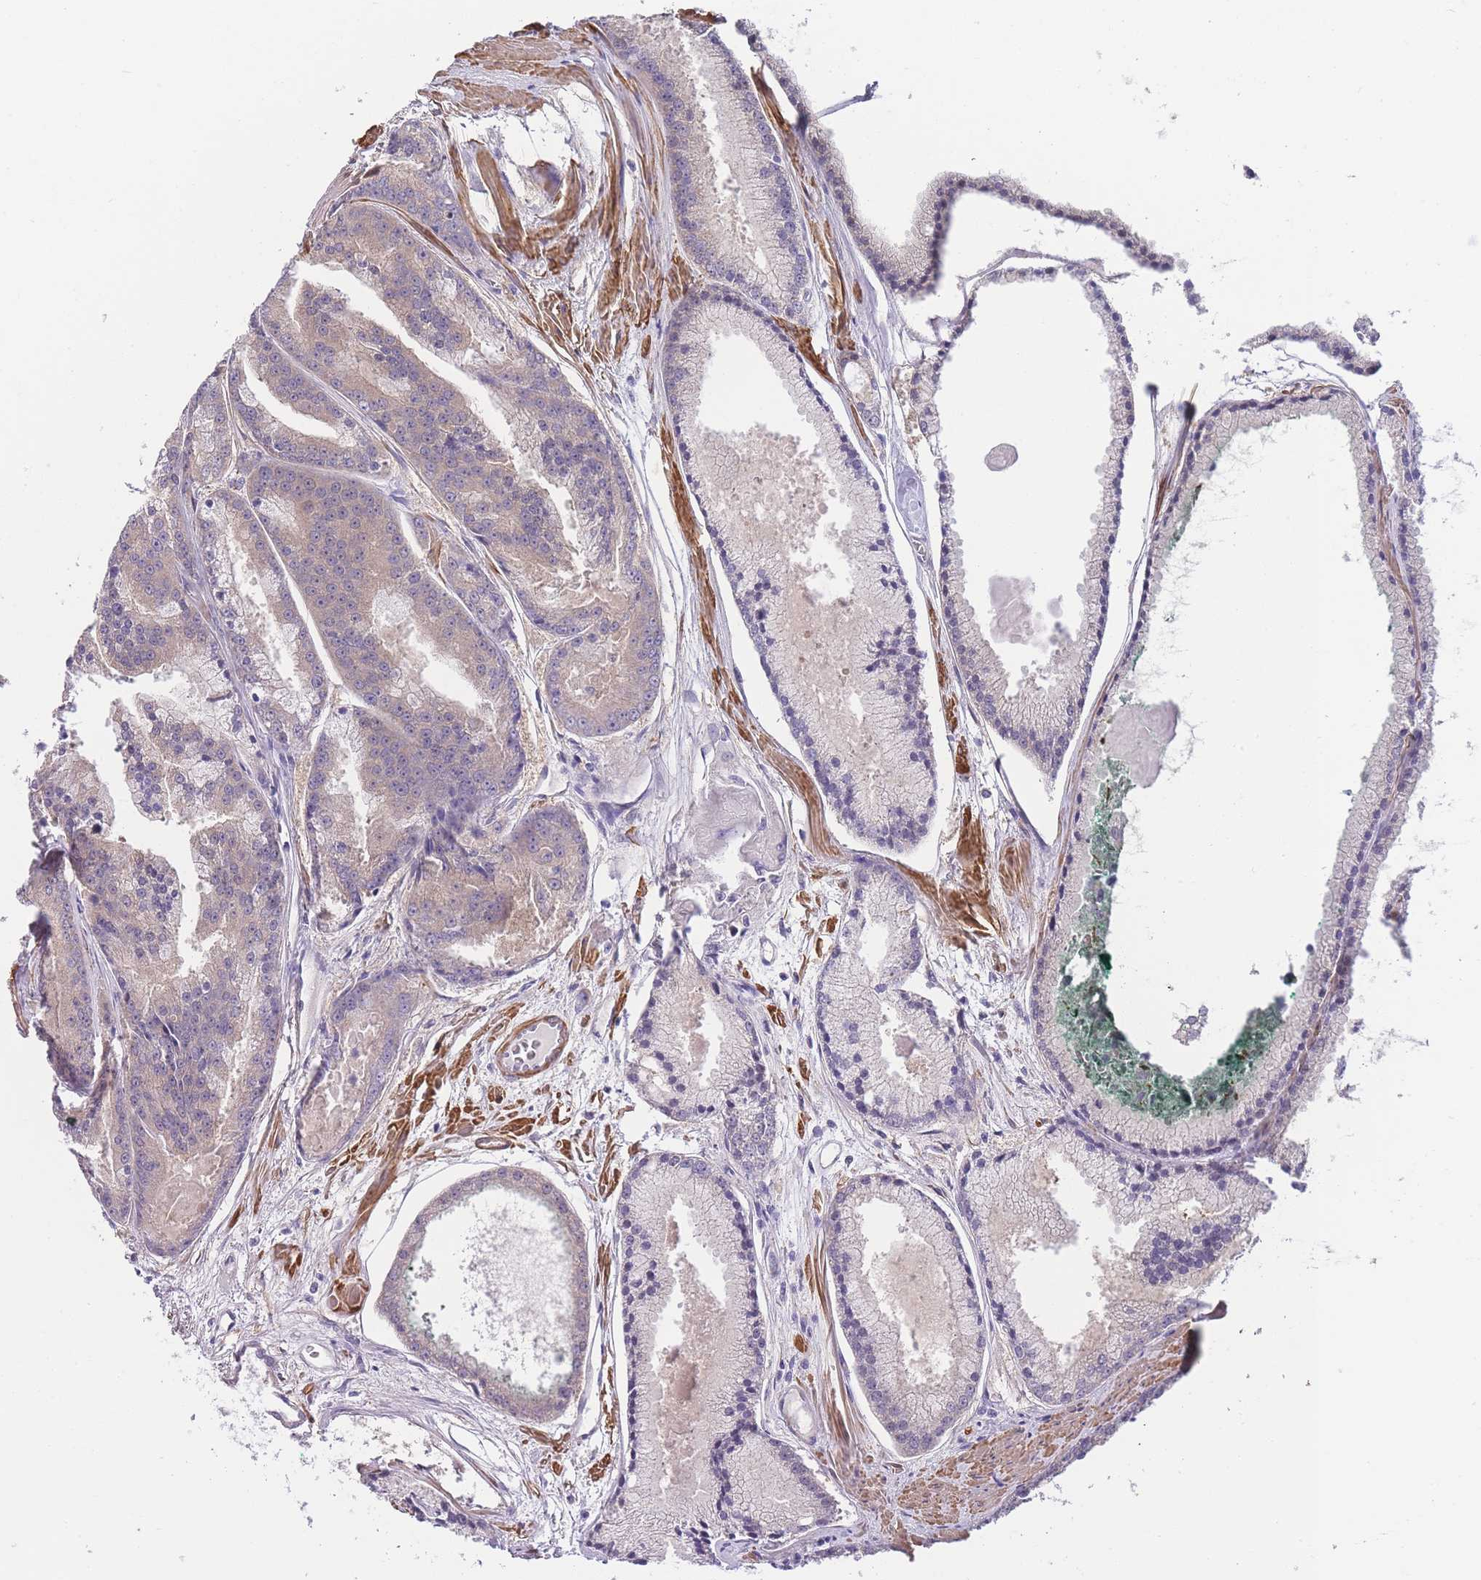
{"staining": {"intensity": "weak", "quantity": "25%-75%", "location": "cytoplasmic/membranous"}, "tissue": "prostate cancer", "cell_type": "Tumor cells", "image_type": "cancer", "snomed": [{"axis": "morphology", "description": "Adenocarcinoma, High grade"}, {"axis": "topography", "description": "Prostate"}], "caption": "DAB (3,3'-diaminobenzidine) immunohistochemical staining of human prostate high-grade adenocarcinoma demonstrates weak cytoplasmic/membranous protein positivity in approximately 25%-75% of tumor cells. Nuclei are stained in blue.", "gene": "FAM124A", "patient": {"sex": "male", "age": 61}}